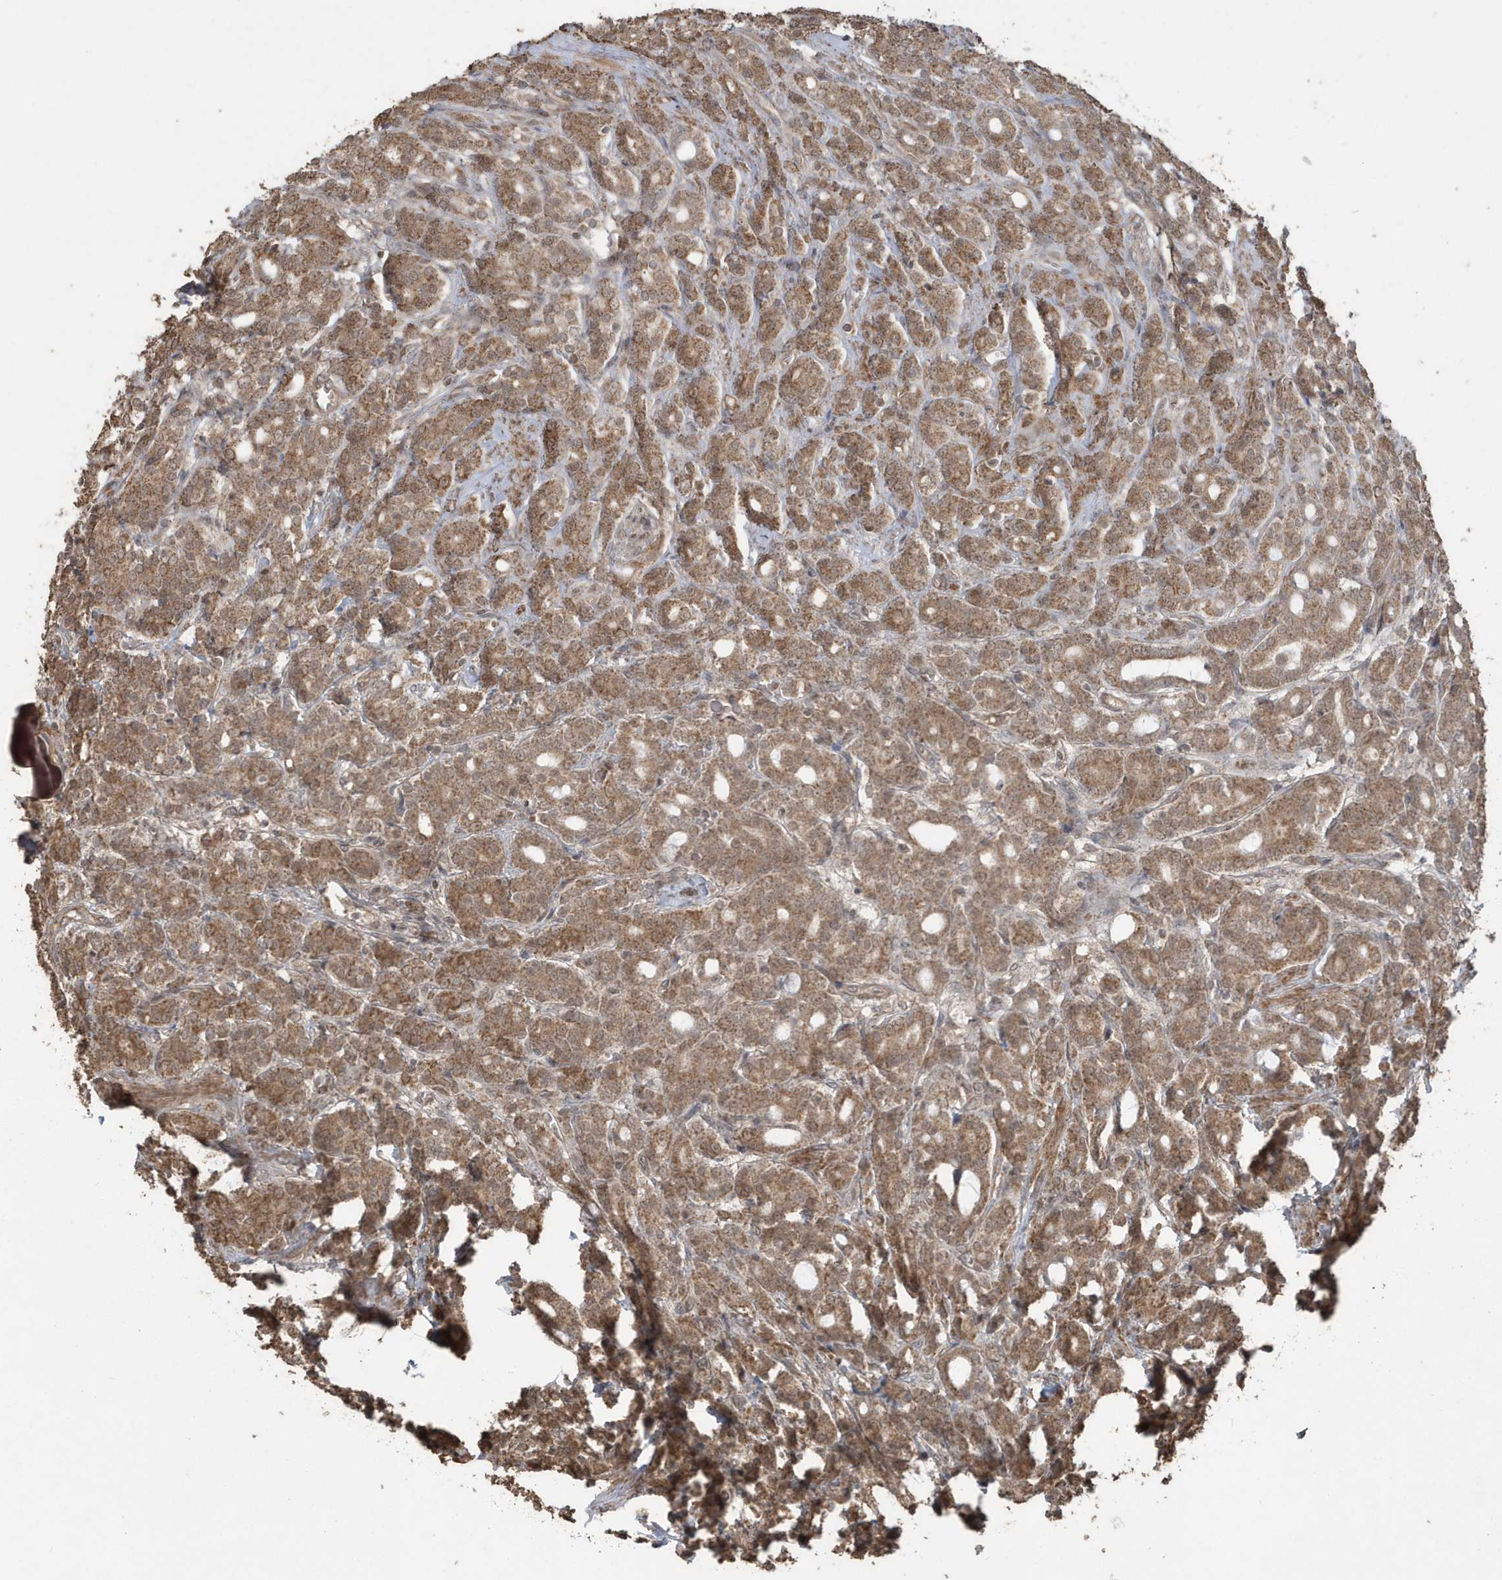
{"staining": {"intensity": "moderate", "quantity": ">75%", "location": "cytoplasmic/membranous"}, "tissue": "prostate cancer", "cell_type": "Tumor cells", "image_type": "cancer", "snomed": [{"axis": "morphology", "description": "Adenocarcinoma, High grade"}, {"axis": "topography", "description": "Prostate"}], "caption": "IHC (DAB) staining of human prostate cancer (adenocarcinoma (high-grade)) reveals moderate cytoplasmic/membranous protein expression in about >75% of tumor cells. (Stains: DAB in brown, nuclei in blue, Microscopy: brightfield microscopy at high magnification).", "gene": "PAXBP1", "patient": {"sex": "male", "age": 62}}